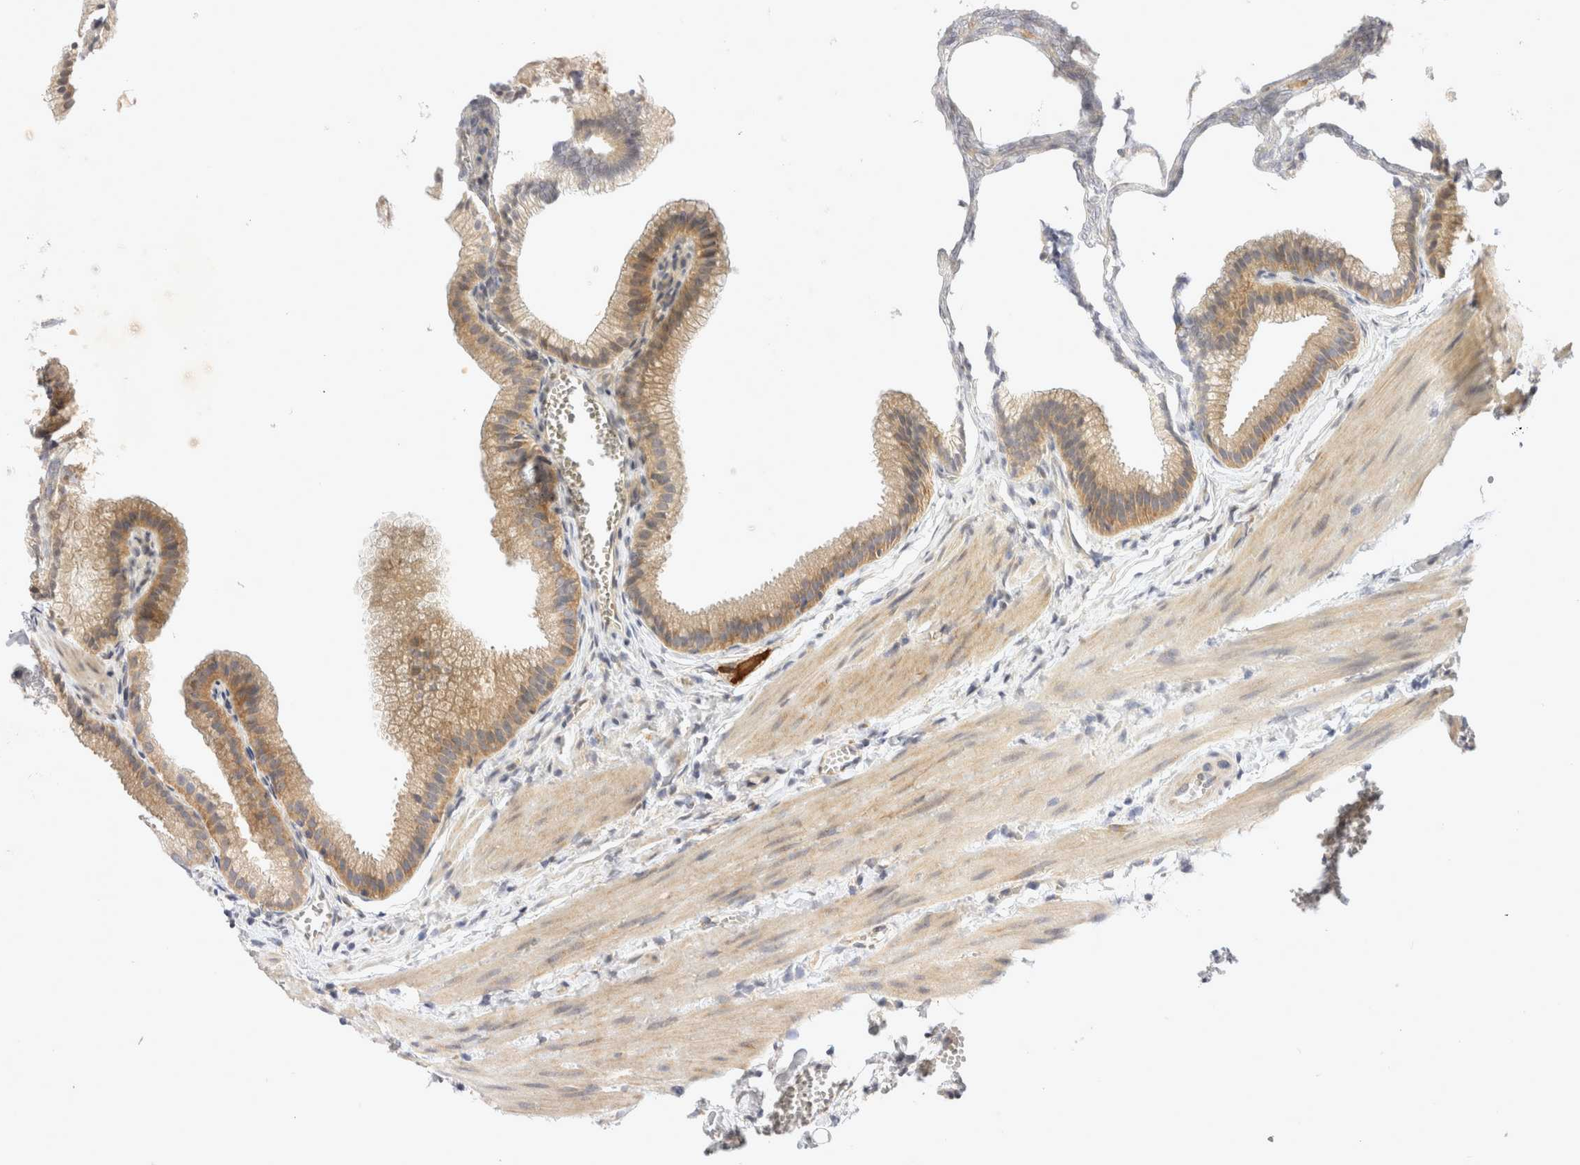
{"staining": {"intensity": "moderate", "quantity": ">75%", "location": "cytoplasmic/membranous"}, "tissue": "gallbladder", "cell_type": "Glandular cells", "image_type": "normal", "snomed": [{"axis": "morphology", "description": "Normal tissue, NOS"}, {"axis": "topography", "description": "Gallbladder"}], "caption": "Protein staining of benign gallbladder reveals moderate cytoplasmic/membranous positivity in about >75% of glandular cells.", "gene": "EIF4G3", "patient": {"sex": "male", "age": 38}}